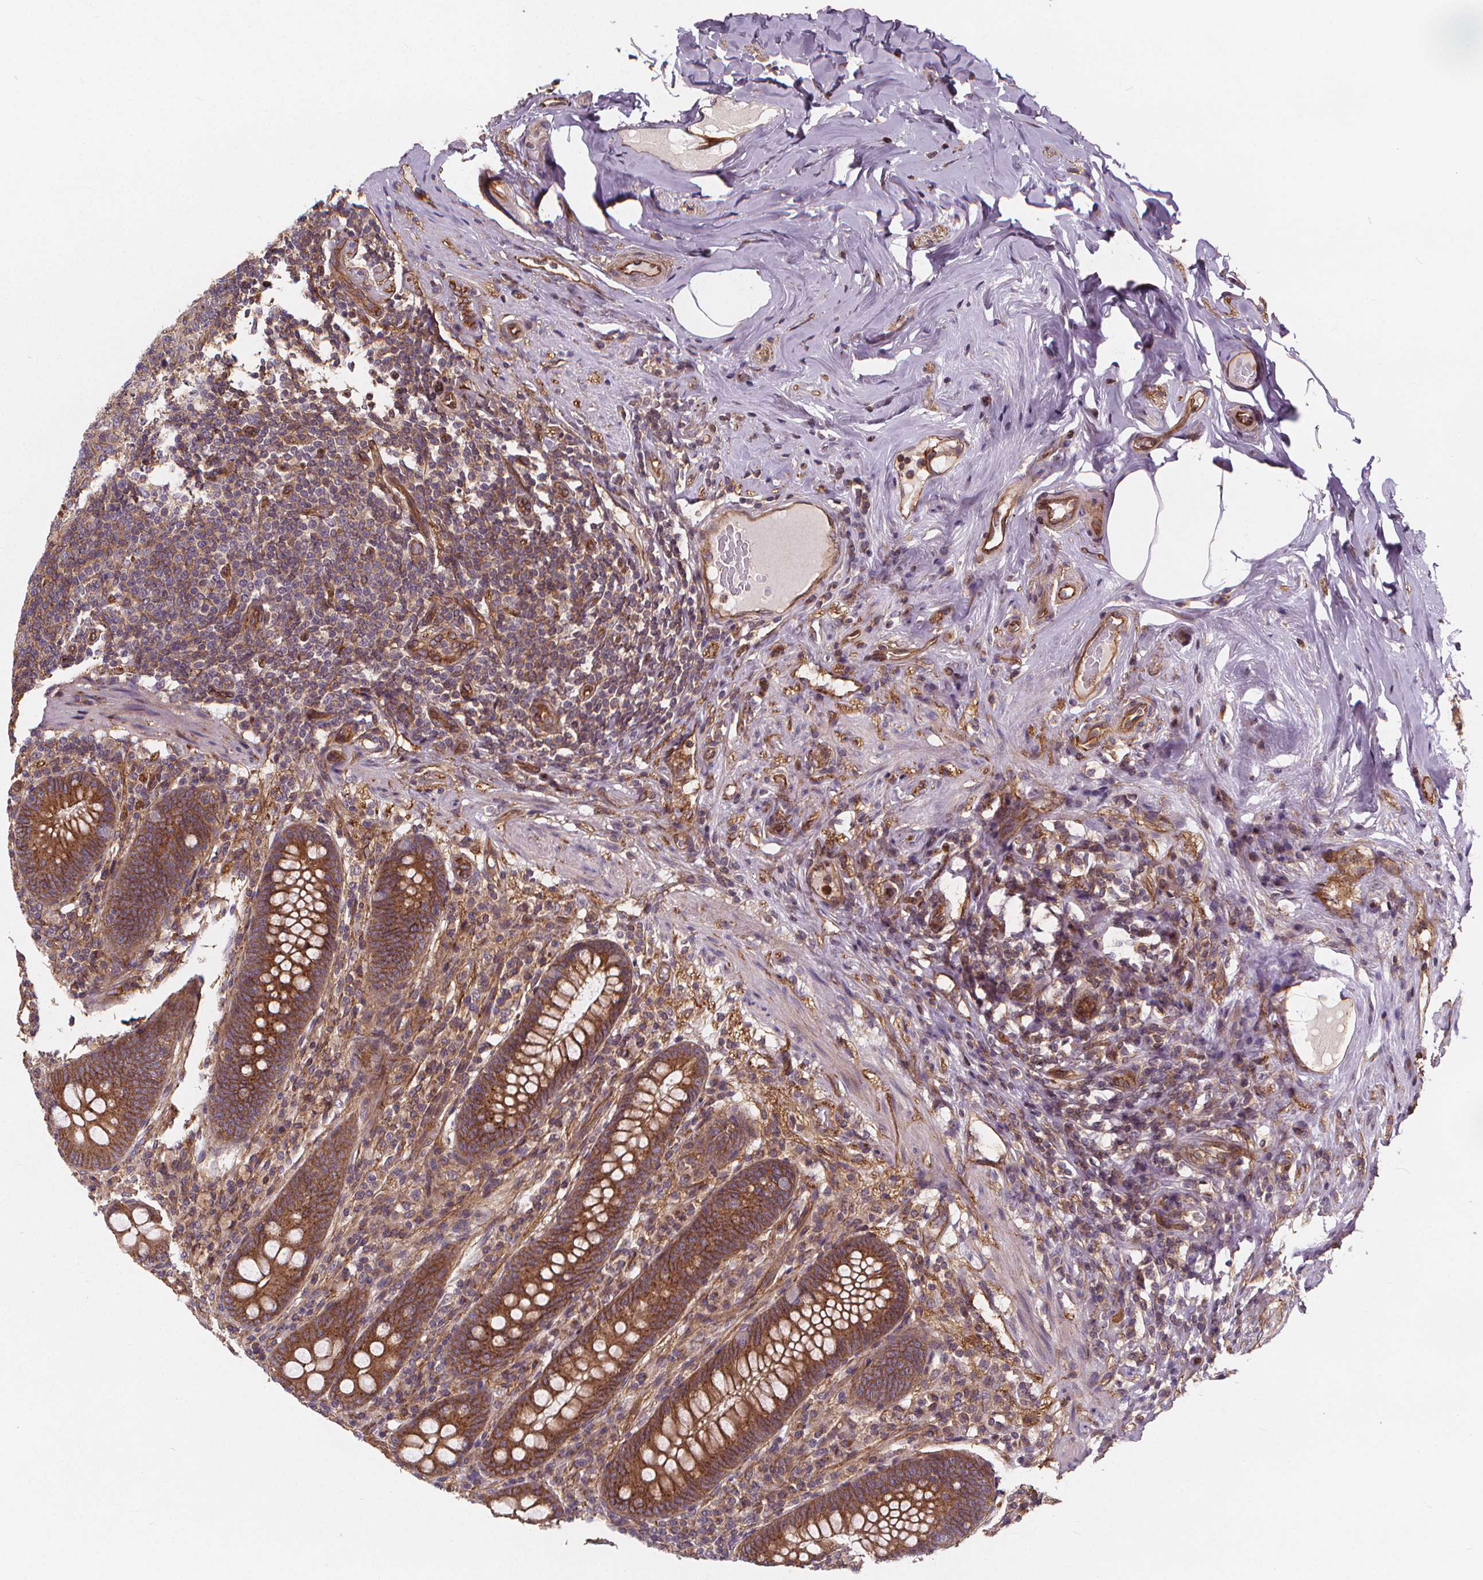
{"staining": {"intensity": "strong", "quantity": ">75%", "location": "cytoplasmic/membranous"}, "tissue": "appendix", "cell_type": "Glandular cells", "image_type": "normal", "snomed": [{"axis": "morphology", "description": "Normal tissue, NOS"}, {"axis": "topography", "description": "Appendix"}], "caption": "DAB (3,3'-diaminobenzidine) immunohistochemical staining of benign appendix displays strong cytoplasmic/membranous protein staining in approximately >75% of glandular cells. (DAB (3,3'-diaminobenzidine) = brown stain, brightfield microscopy at high magnification).", "gene": "CLINT1", "patient": {"sex": "male", "age": 71}}